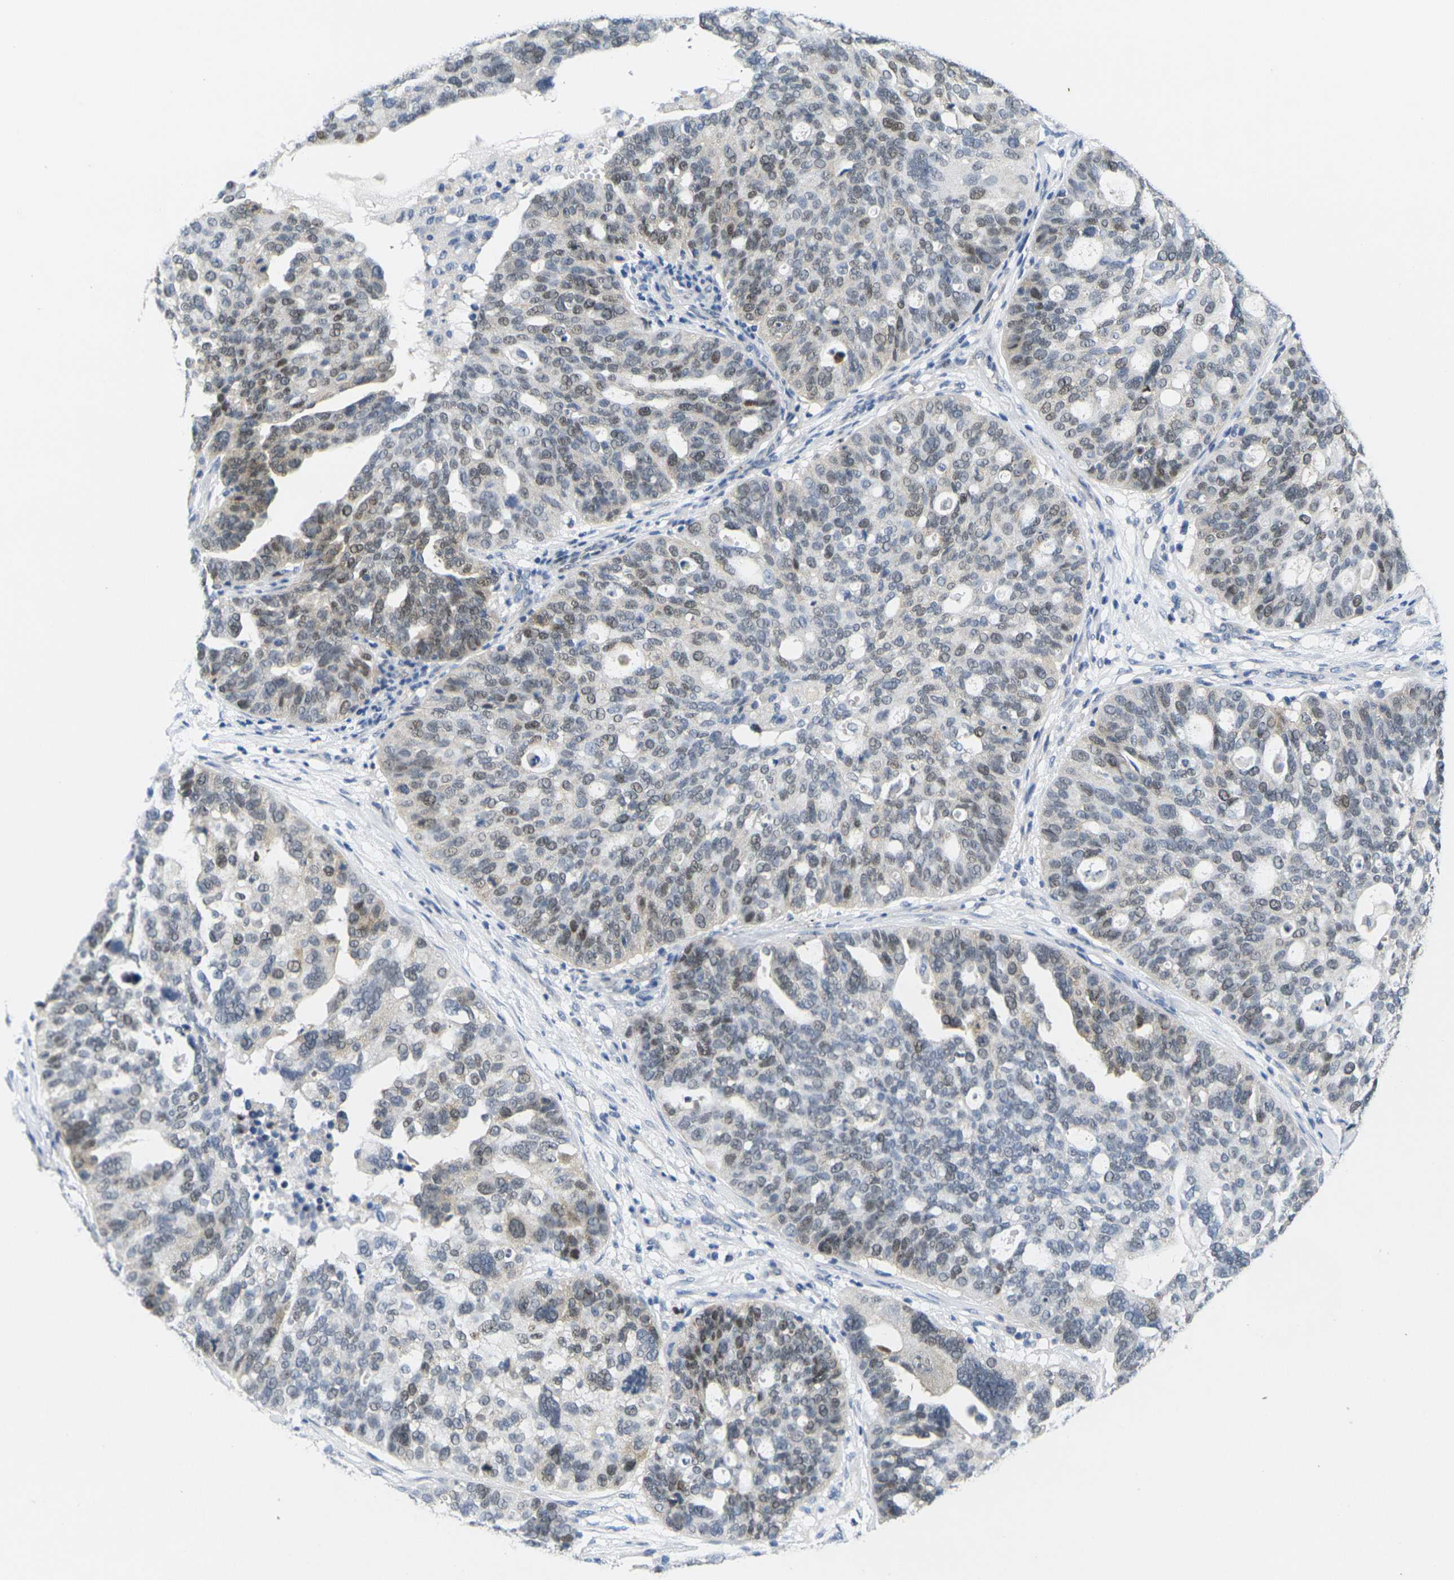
{"staining": {"intensity": "moderate", "quantity": "25%-75%", "location": "nuclear"}, "tissue": "ovarian cancer", "cell_type": "Tumor cells", "image_type": "cancer", "snomed": [{"axis": "morphology", "description": "Cystadenocarcinoma, serous, NOS"}, {"axis": "topography", "description": "Ovary"}], "caption": "Immunohistochemical staining of human ovarian serous cystadenocarcinoma demonstrates moderate nuclear protein expression in approximately 25%-75% of tumor cells. The staining is performed using DAB brown chromogen to label protein expression. The nuclei are counter-stained blue using hematoxylin.", "gene": "CDK2", "patient": {"sex": "female", "age": 59}}